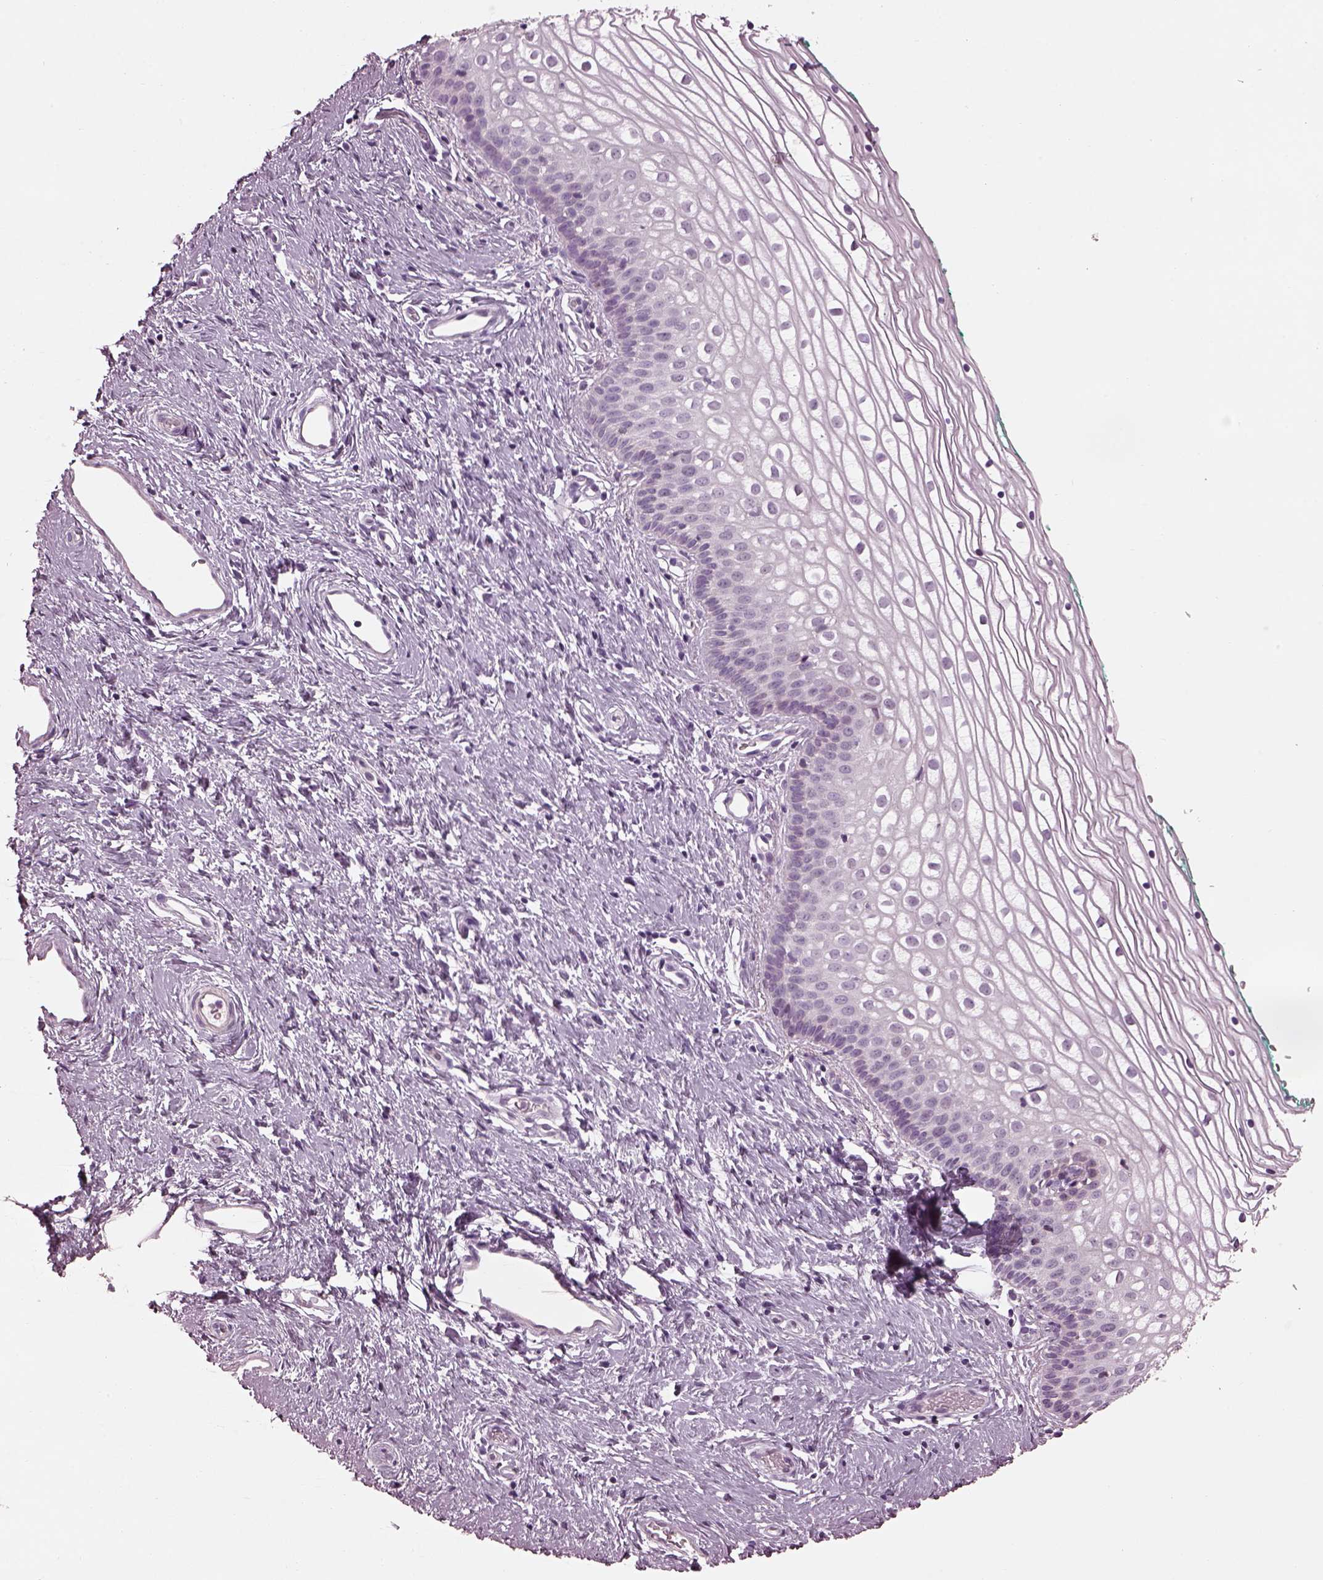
{"staining": {"intensity": "negative", "quantity": "none", "location": "none"}, "tissue": "vagina", "cell_type": "Squamous epithelial cells", "image_type": "normal", "snomed": [{"axis": "morphology", "description": "Normal tissue, NOS"}, {"axis": "topography", "description": "Vagina"}], "caption": "This is an IHC micrograph of normal vagina. There is no positivity in squamous epithelial cells.", "gene": "BFSP1", "patient": {"sex": "female", "age": 36}}